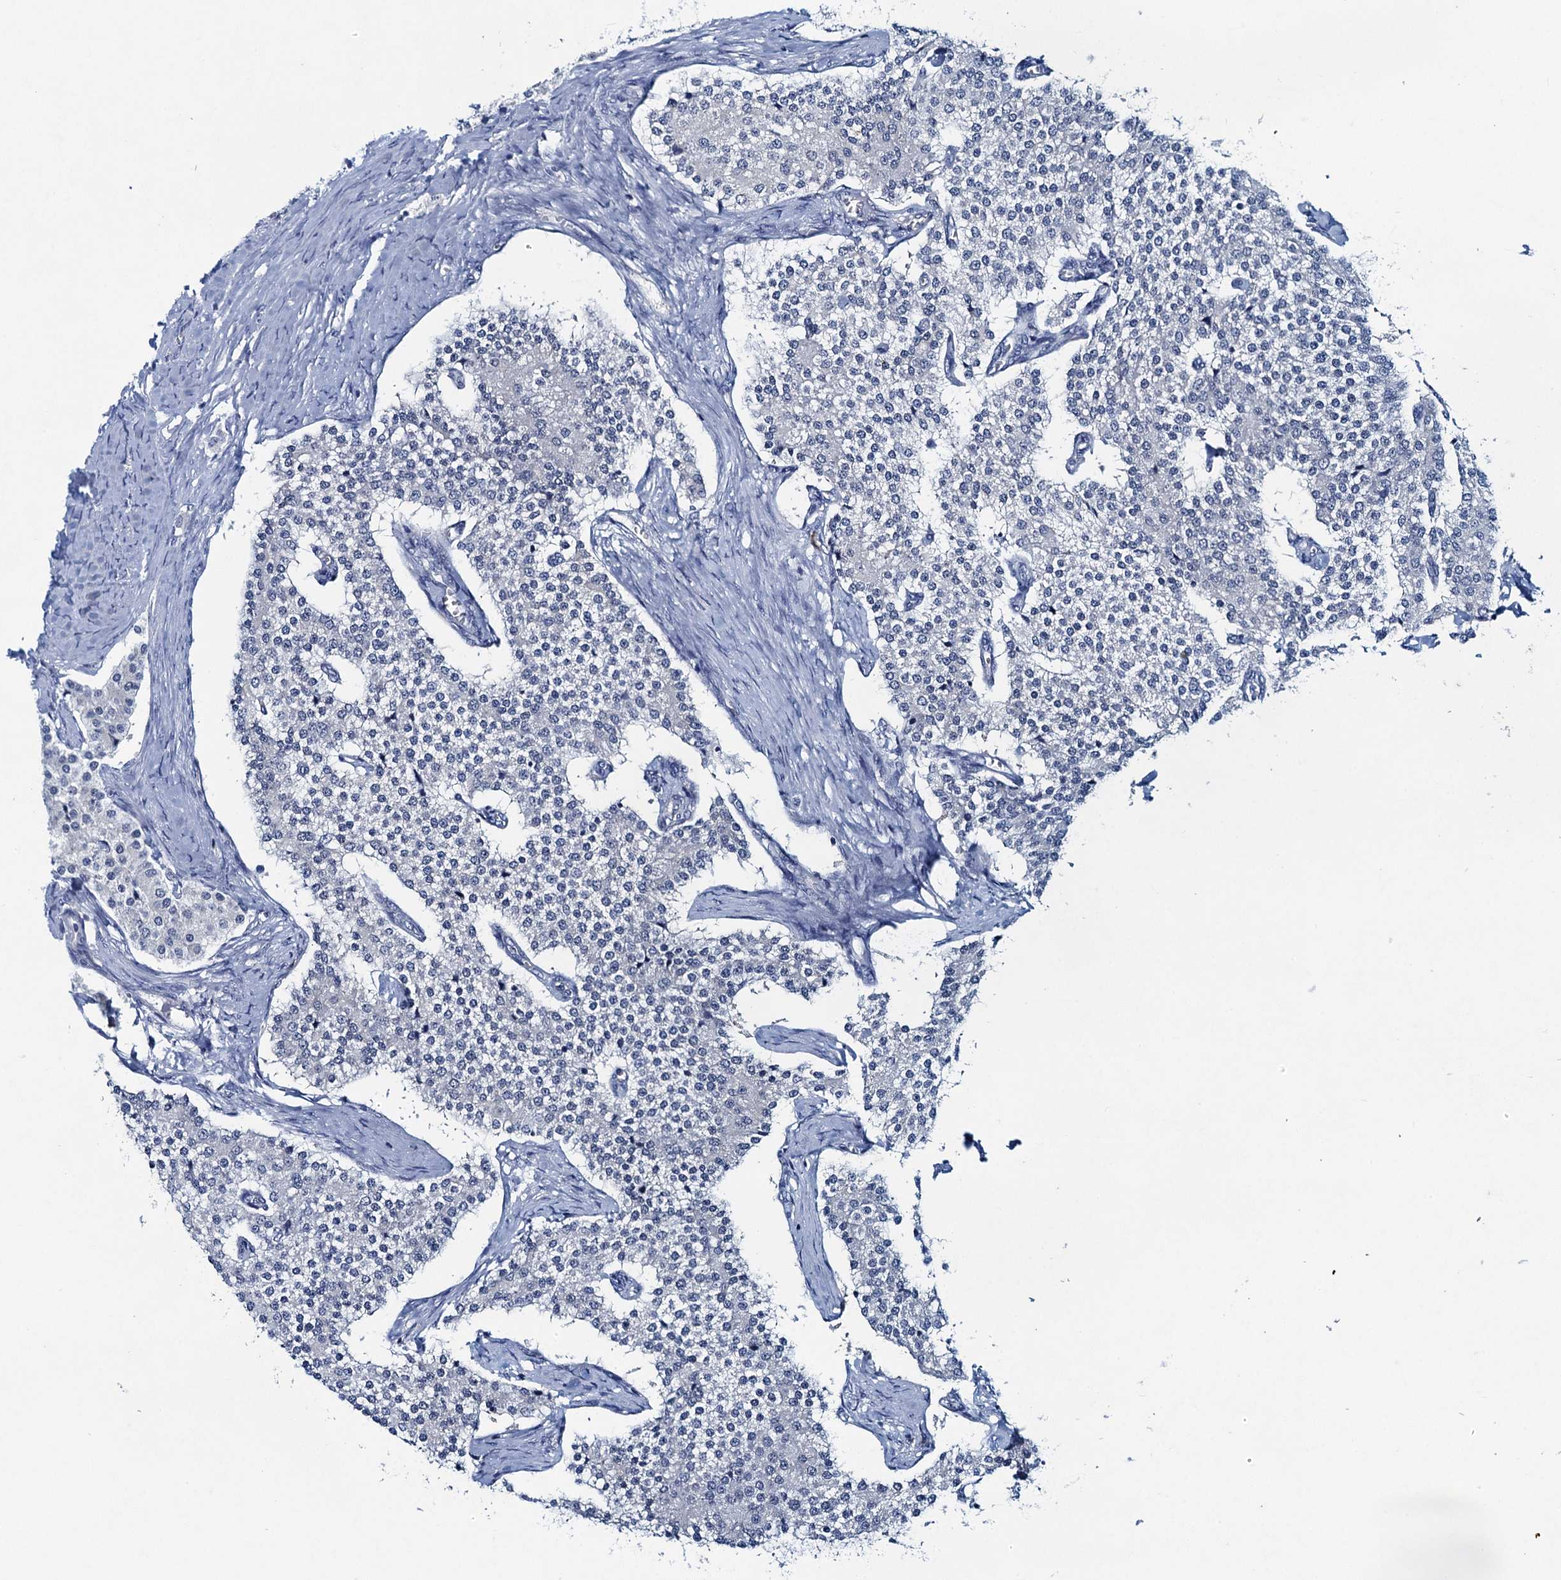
{"staining": {"intensity": "negative", "quantity": "none", "location": "none"}, "tissue": "carcinoid", "cell_type": "Tumor cells", "image_type": "cancer", "snomed": [{"axis": "morphology", "description": "Carcinoid, malignant, NOS"}, {"axis": "topography", "description": "Colon"}], "caption": "Micrograph shows no significant protein positivity in tumor cells of carcinoid.", "gene": "HAPSTR1", "patient": {"sex": "female", "age": 52}}